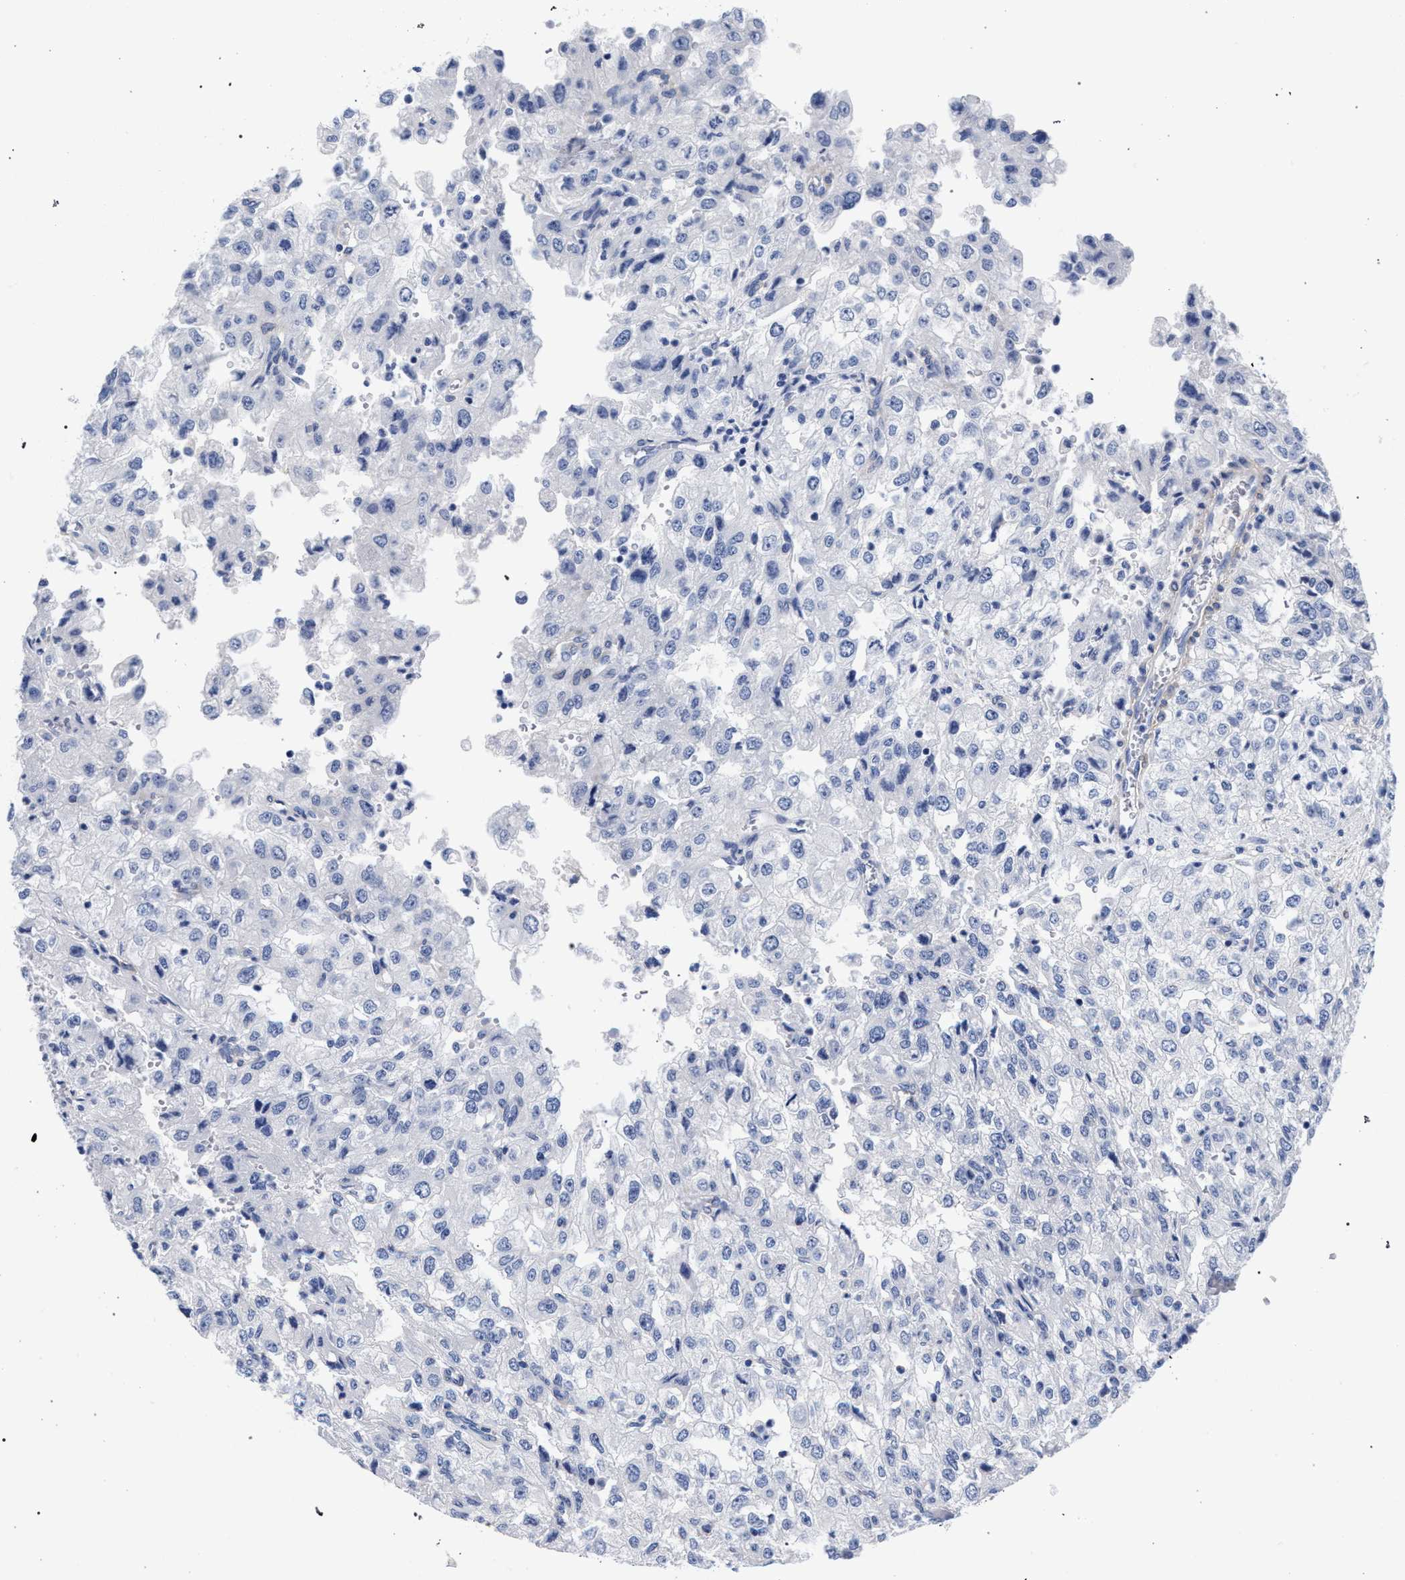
{"staining": {"intensity": "negative", "quantity": "none", "location": "none"}, "tissue": "renal cancer", "cell_type": "Tumor cells", "image_type": "cancer", "snomed": [{"axis": "morphology", "description": "Adenocarcinoma, NOS"}, {"axis": "topography", "description": "Kidney"}], "caption": "IHC micrograph of neoplastic tissue: human renal cancer stained with DAB reveals no significant protein expression in tumor cells.", "gene": "AKAP4", "patient": {"sex": "female", "age": 54}}